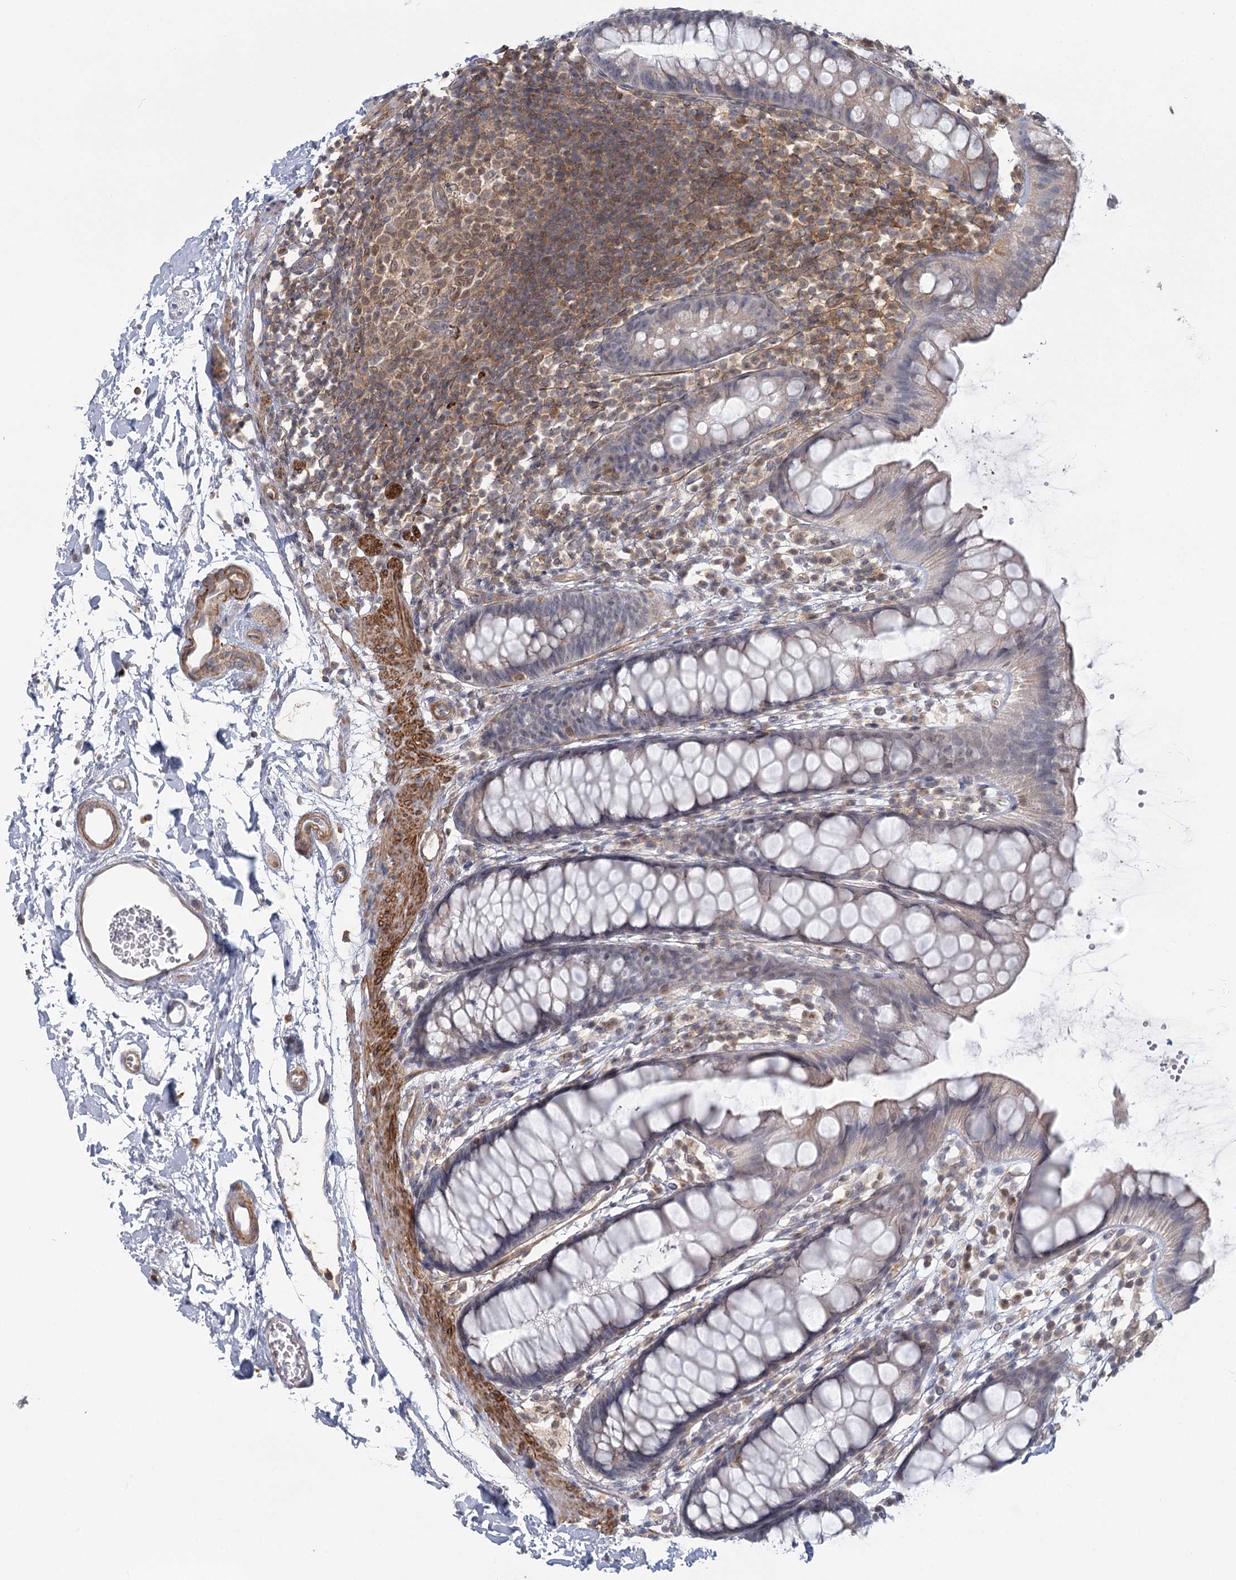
{"staining": {"intensity": "weak", "quantity": "<25%", "location": "cytoplasmic/membranous"}, "tissue": "rectum", "cell_type": "Glandular cells", "image_type": "normal", "snomed": [{"axis": "morphology", "description": "Normal tissue, NOS"}, {"axis": "topography", "description": "Rectum"}], "caption": "Glandular cells are negative for protein expression in normal human rectum.", "gene": "USP11", "patient": {"sex": "female", "age": 65}}